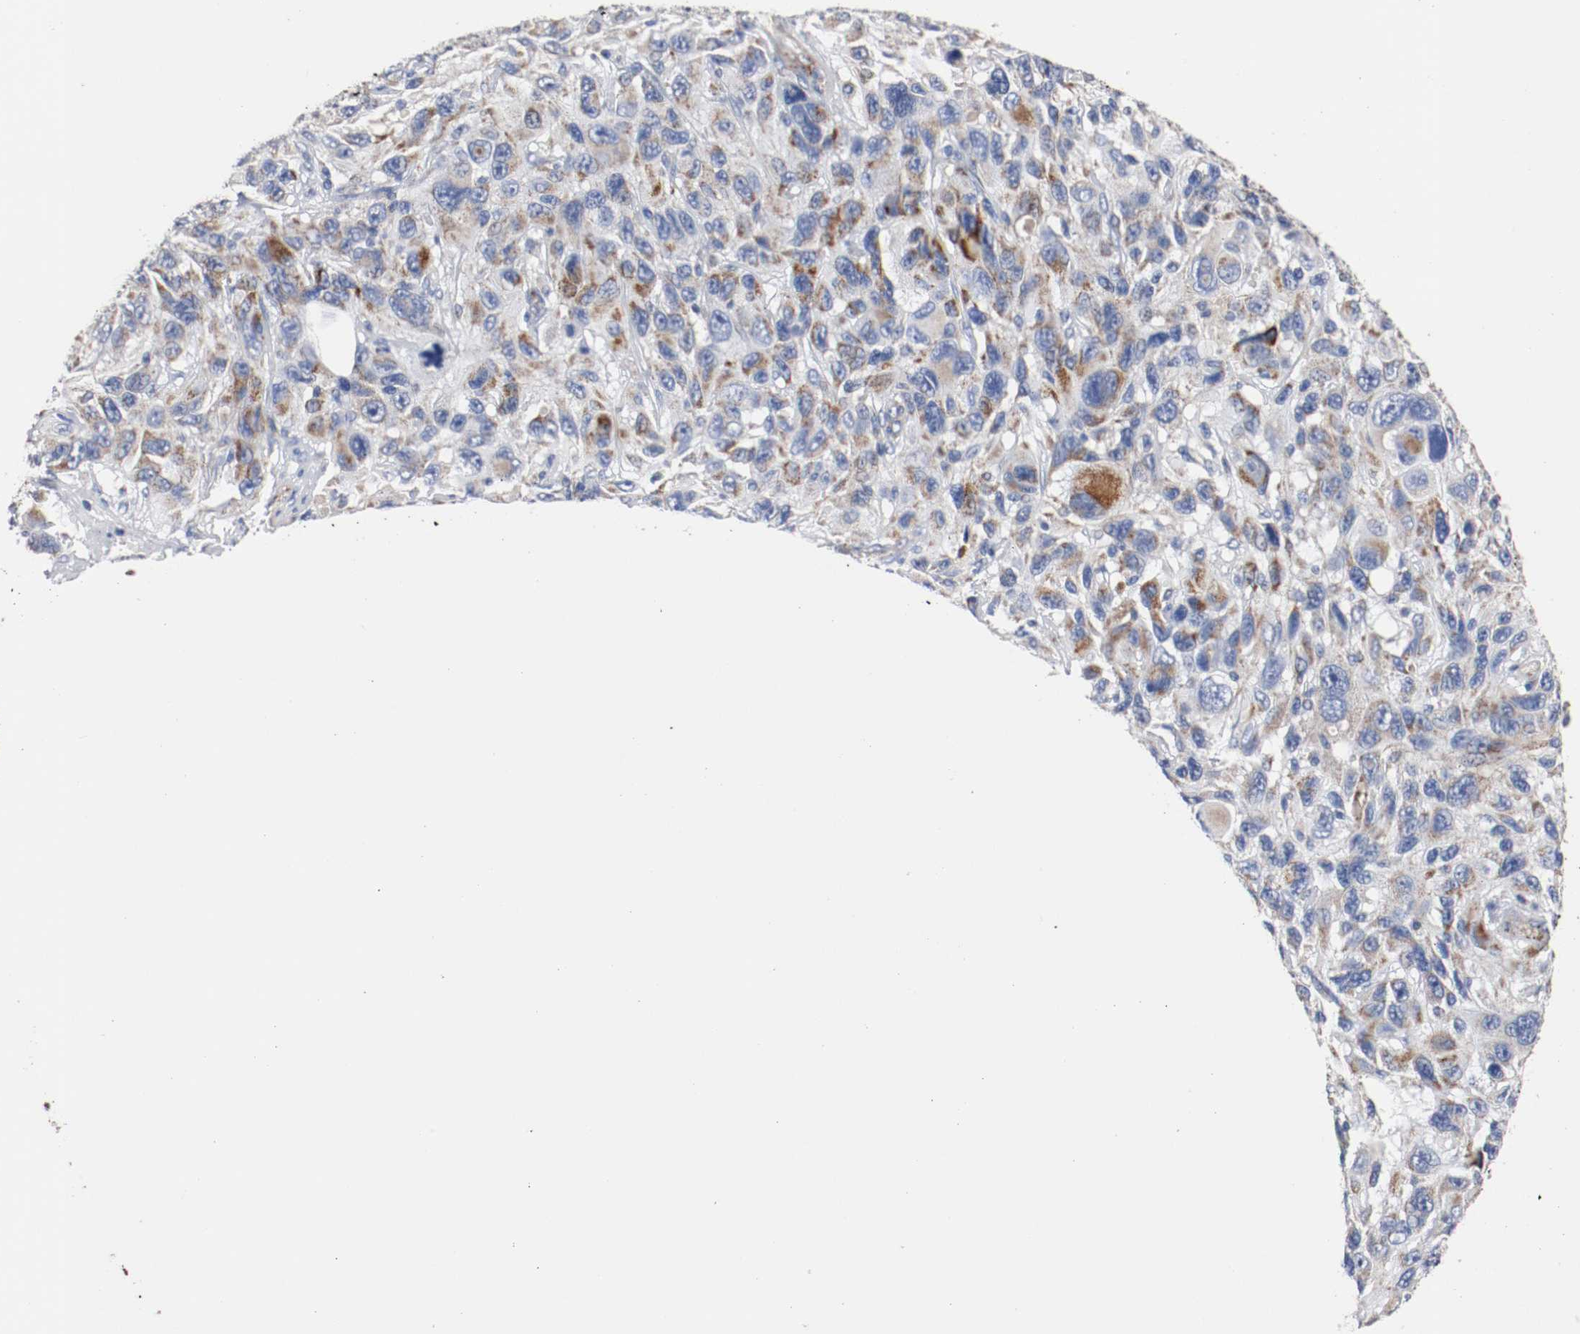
{"staining": {"intensity": "moderate", "quantity": ">75%", "location": "cytoplasmic/membranous"}, "tissue": "melanoma", "cell_type": "Tumor cells", "image_type": "cancer", "snomed": [{"axis": "morphology", "description": "Malignant melanoma, NOS"}, {"axis": "topography", "description": "Skin"}], "caption": "Immunohistochemical staining of melanoma displays medium levels of moderate cytoplasmic/membranous protein staining in approximately >75% of tumor cells.", "gene": "TUBD1", "patient": {"sex": "male", "age": 53}}